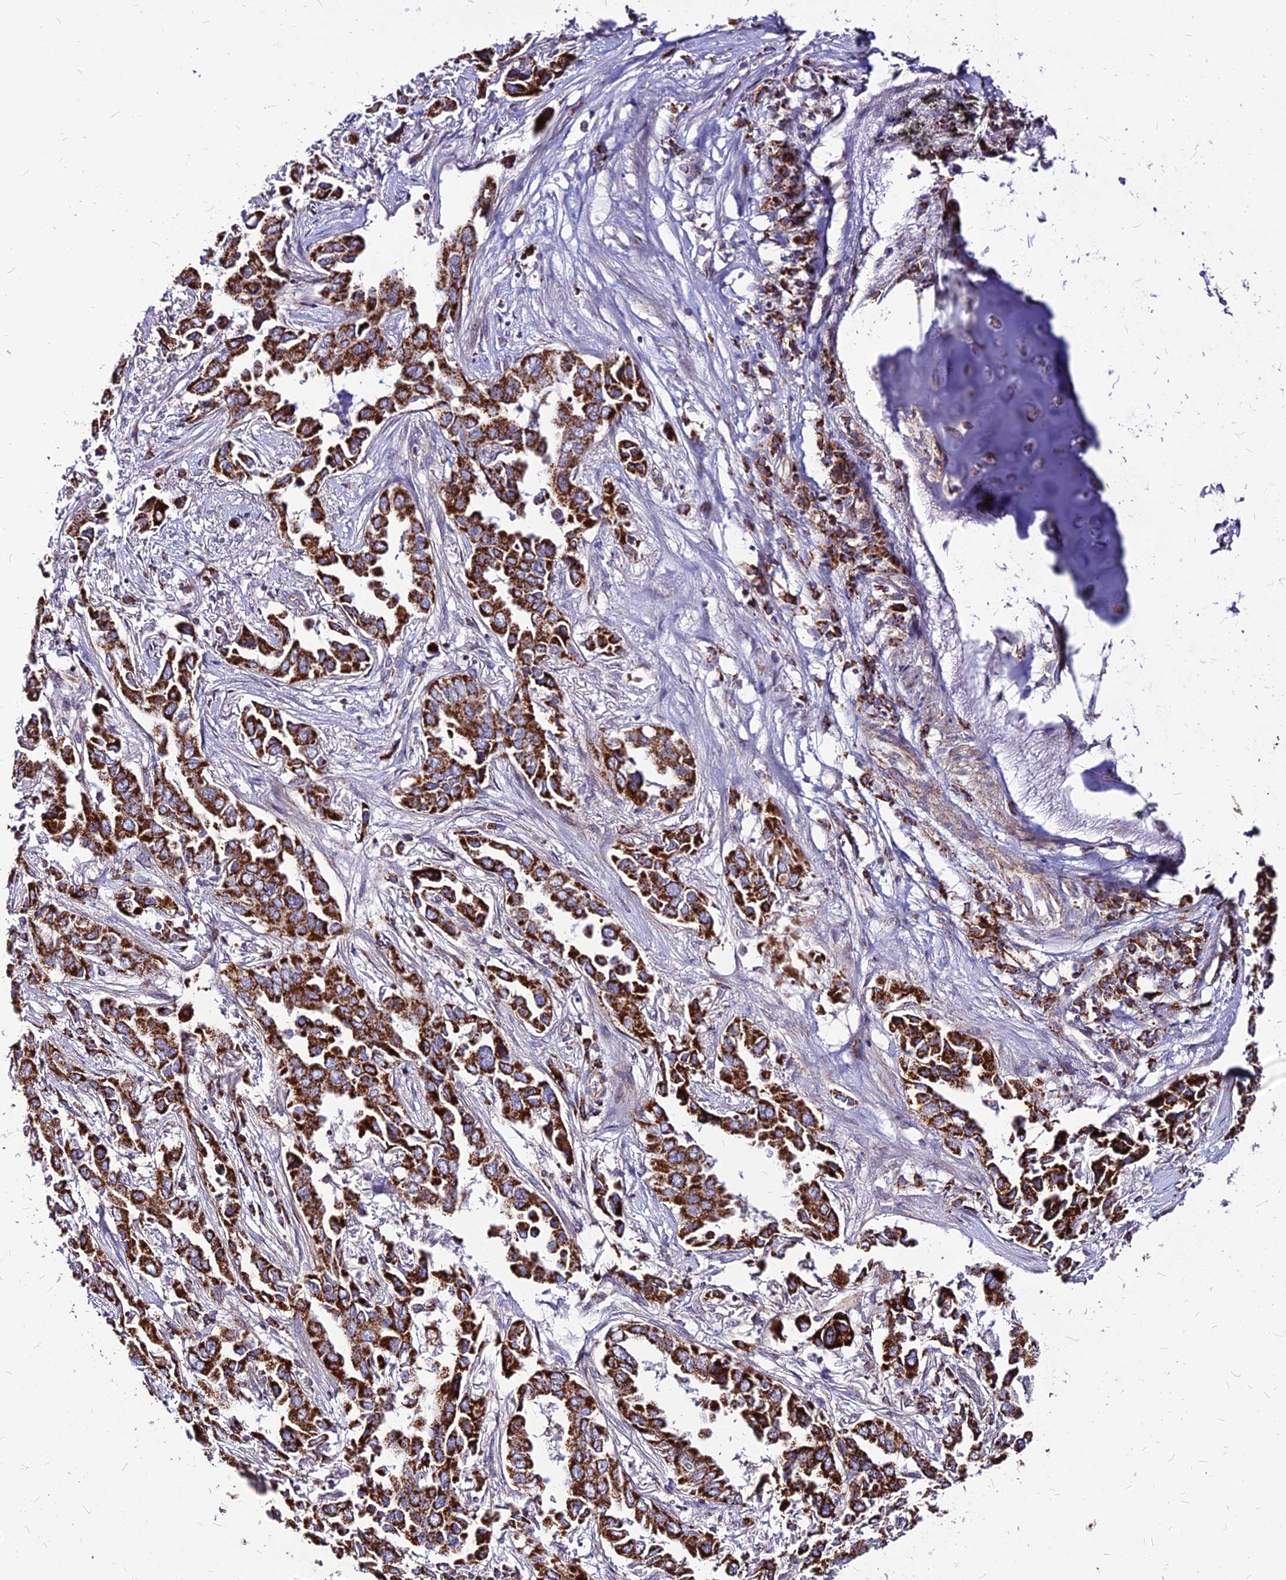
{"staining": {"intensity": "strong", "quantity": ">75%", "location": "cytoplasmic/membranous"}, "tissue": "lung cancer", "cell_type": "Tumor cells", "image_type": "cancer", "snomed": [{"axis": "morphology", "description": "Adenocarcinoma, NOS"}, {"axis": "topography", "description": "Lung"}], "caption": "Human lung cancer stained with a protein marker shows strong staining in tumor cells.", "gene": "ECI1", "patient": {"sex": "female", "age": 76}}